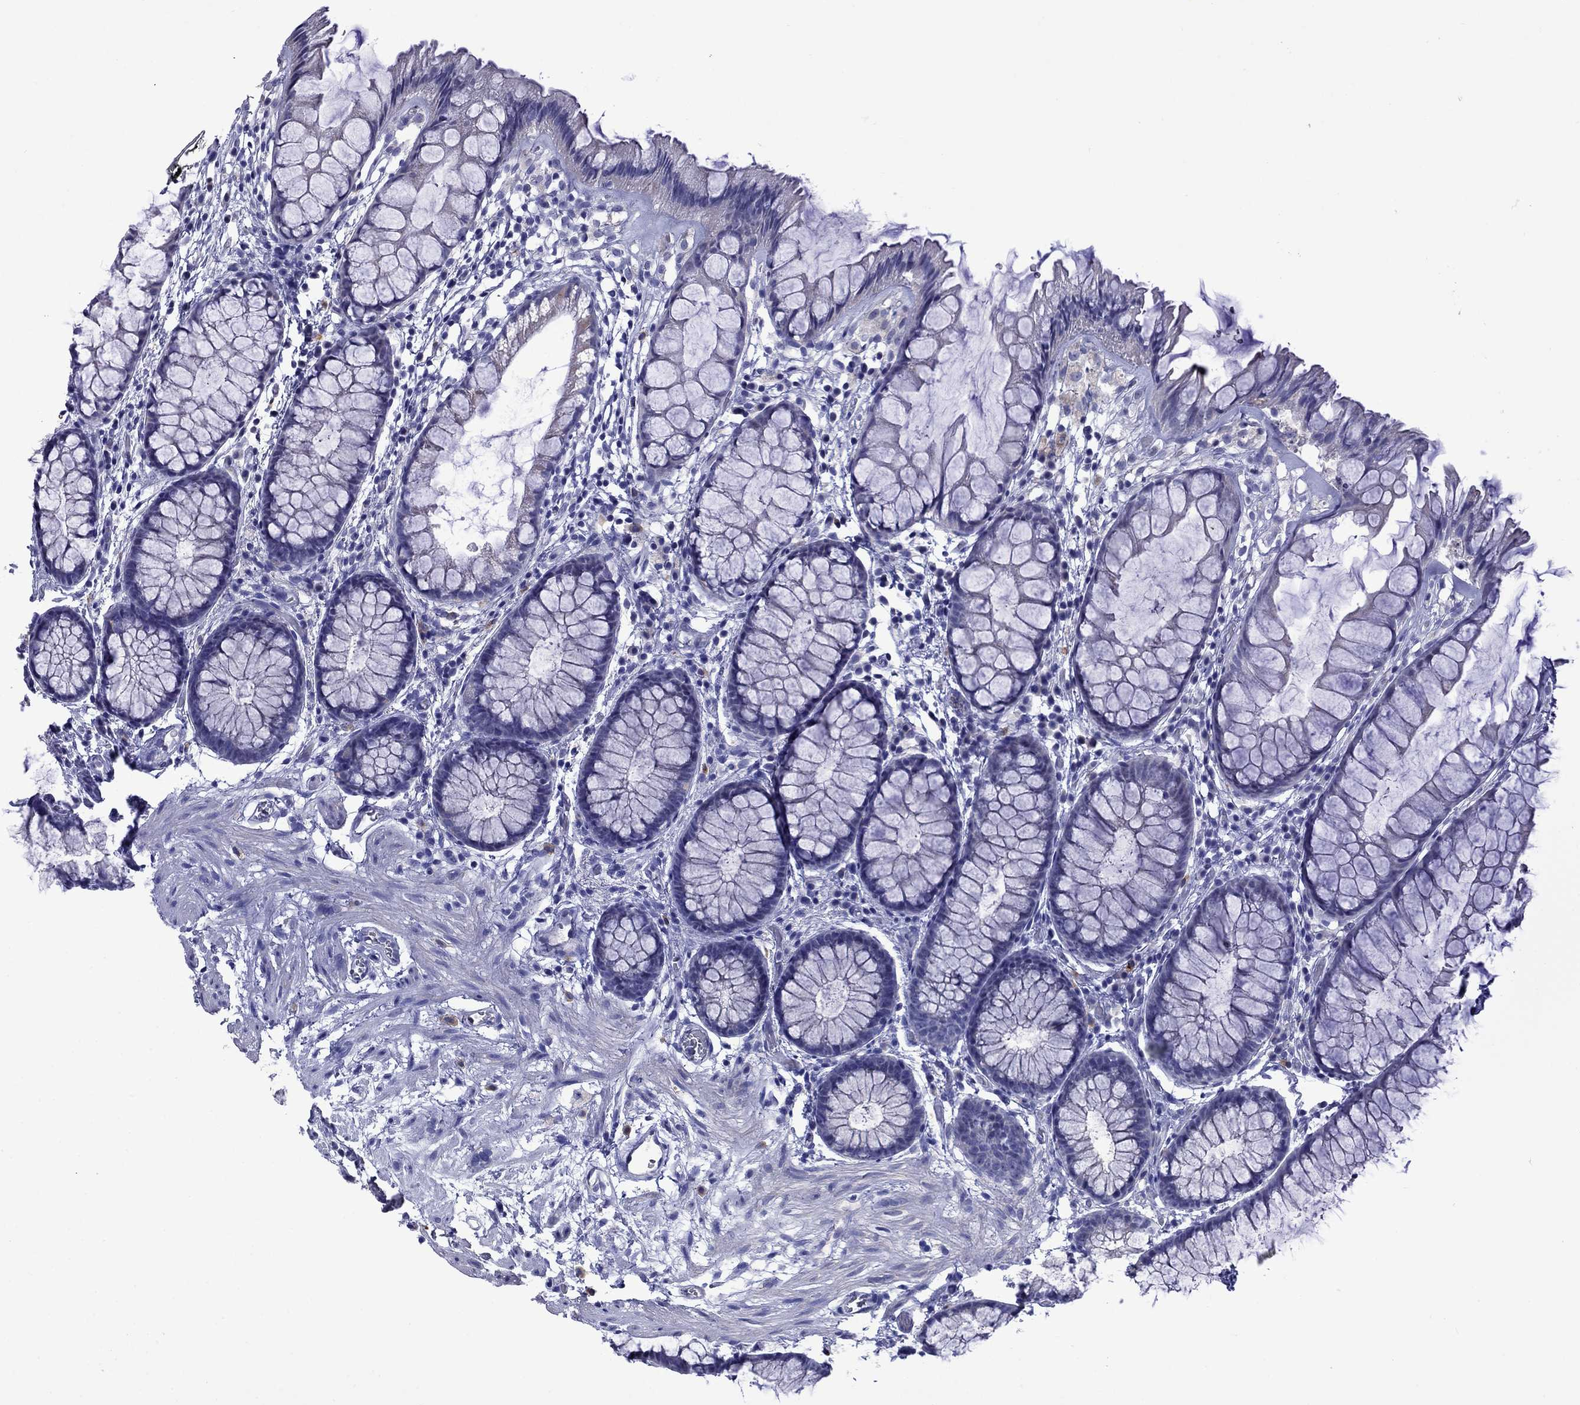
{"staining": {"intensity": "negative", "quantity": "none", "location": "none"}, "tissue": "rectum", "cell_type": "Glandular cells", "image_type": "normal", "snomed": [{"axis": "morphology", "description": "Normal tissue, NOS"}, {"axis": "topography", "description": "Rectum"}], "caption": "IHC histopathology image of normal human rectum stained for a protein (brown), which demonstrates no staining in glandular cells.", "gene": "STAR", "patient": {"sex": "female", "age": 62}}